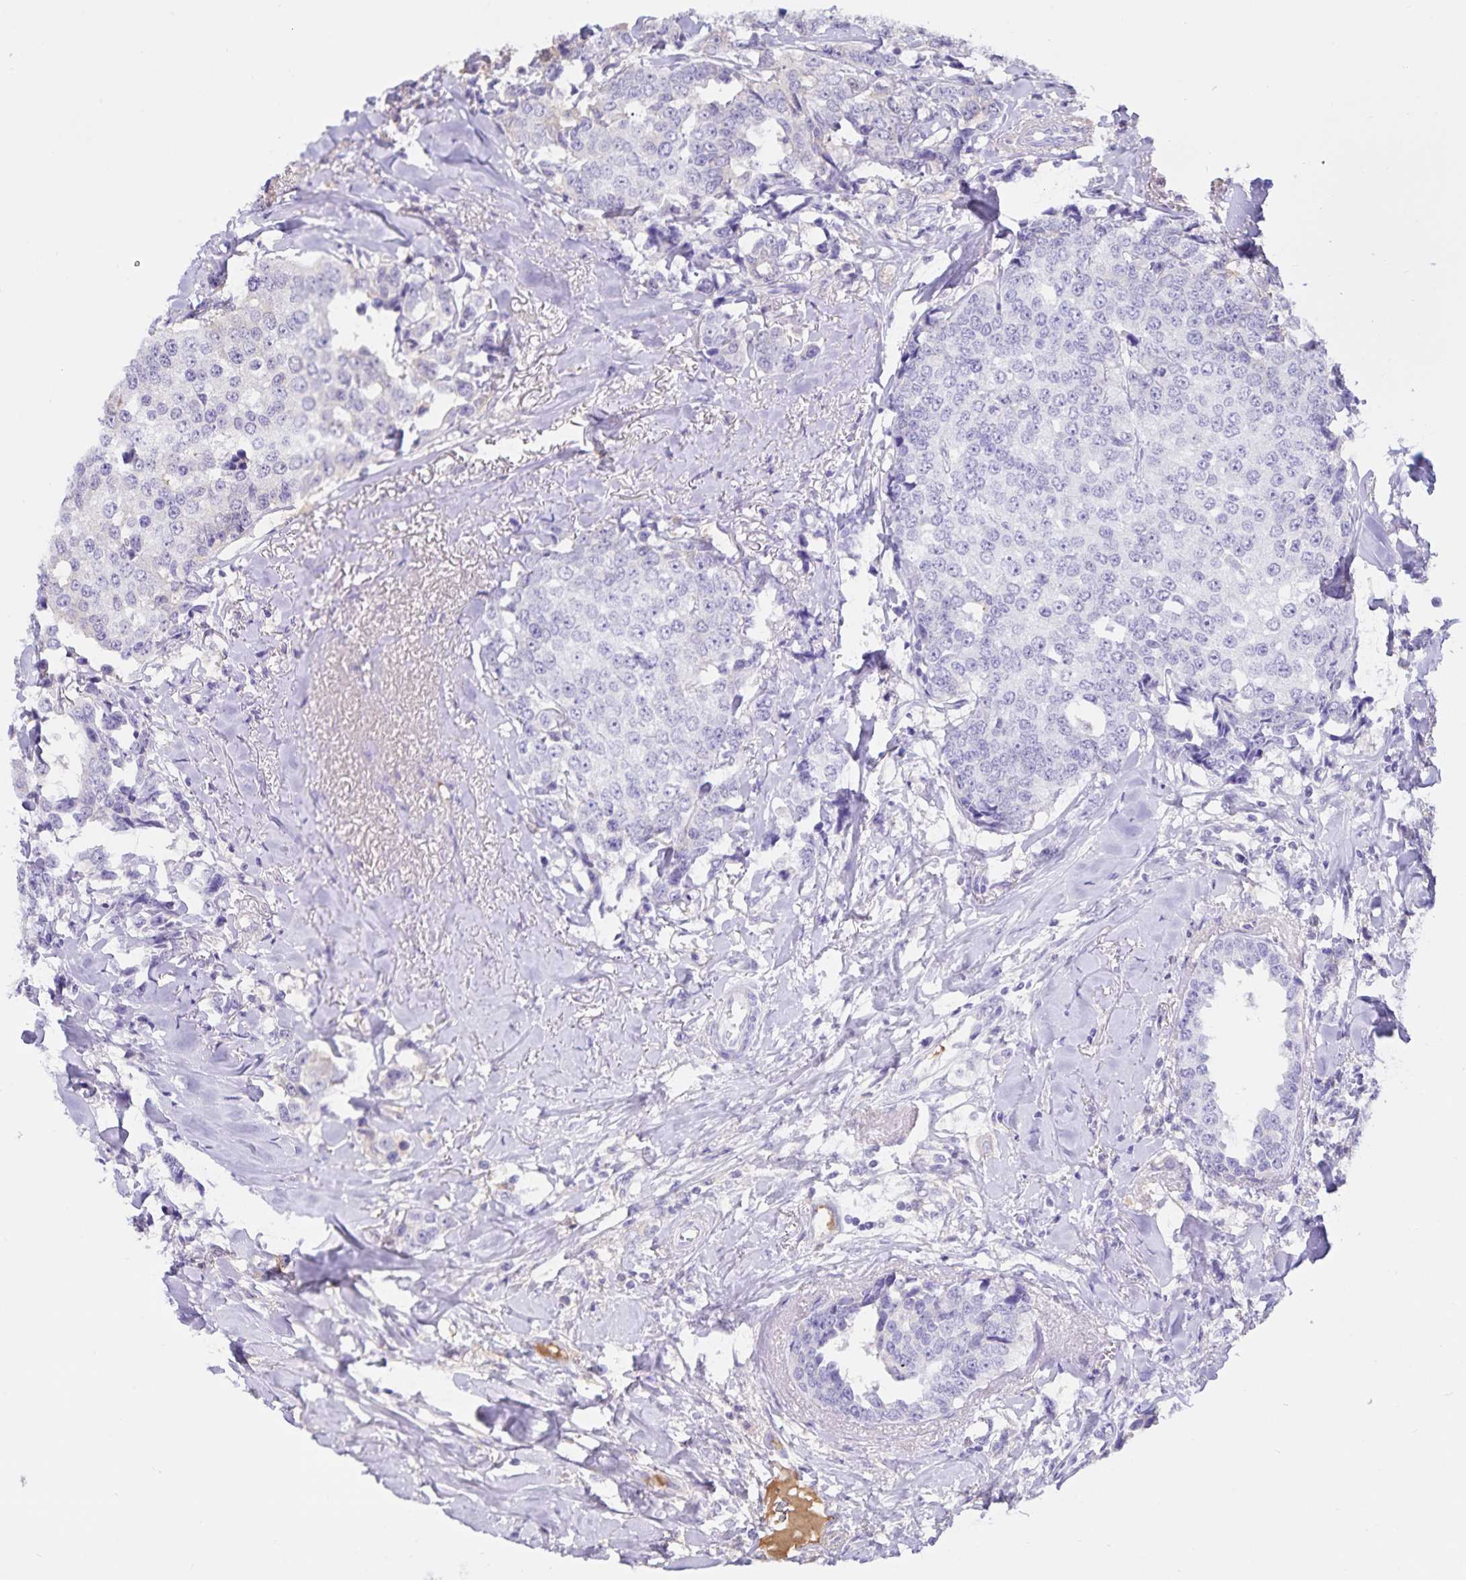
{"staining": {"intensity": "negative", "quantity": "none", "location": "none"}, "tissue": "breast cancer", "cell_type": "Tumor cells", "image_type": "cancer", "snomed": [{"axis": "morphology", "description": "Duct carcinoma"}, {"axis": "topography", "description": "Breast"}], "caption": "A high-resolution histopathology image shows immunohistochemistry staining of invasive ductal carcinoma (breast), which displays no significant staining in tumor cells.", "gene": "FGG", "patient": {"sex": "female", "age": 80}}